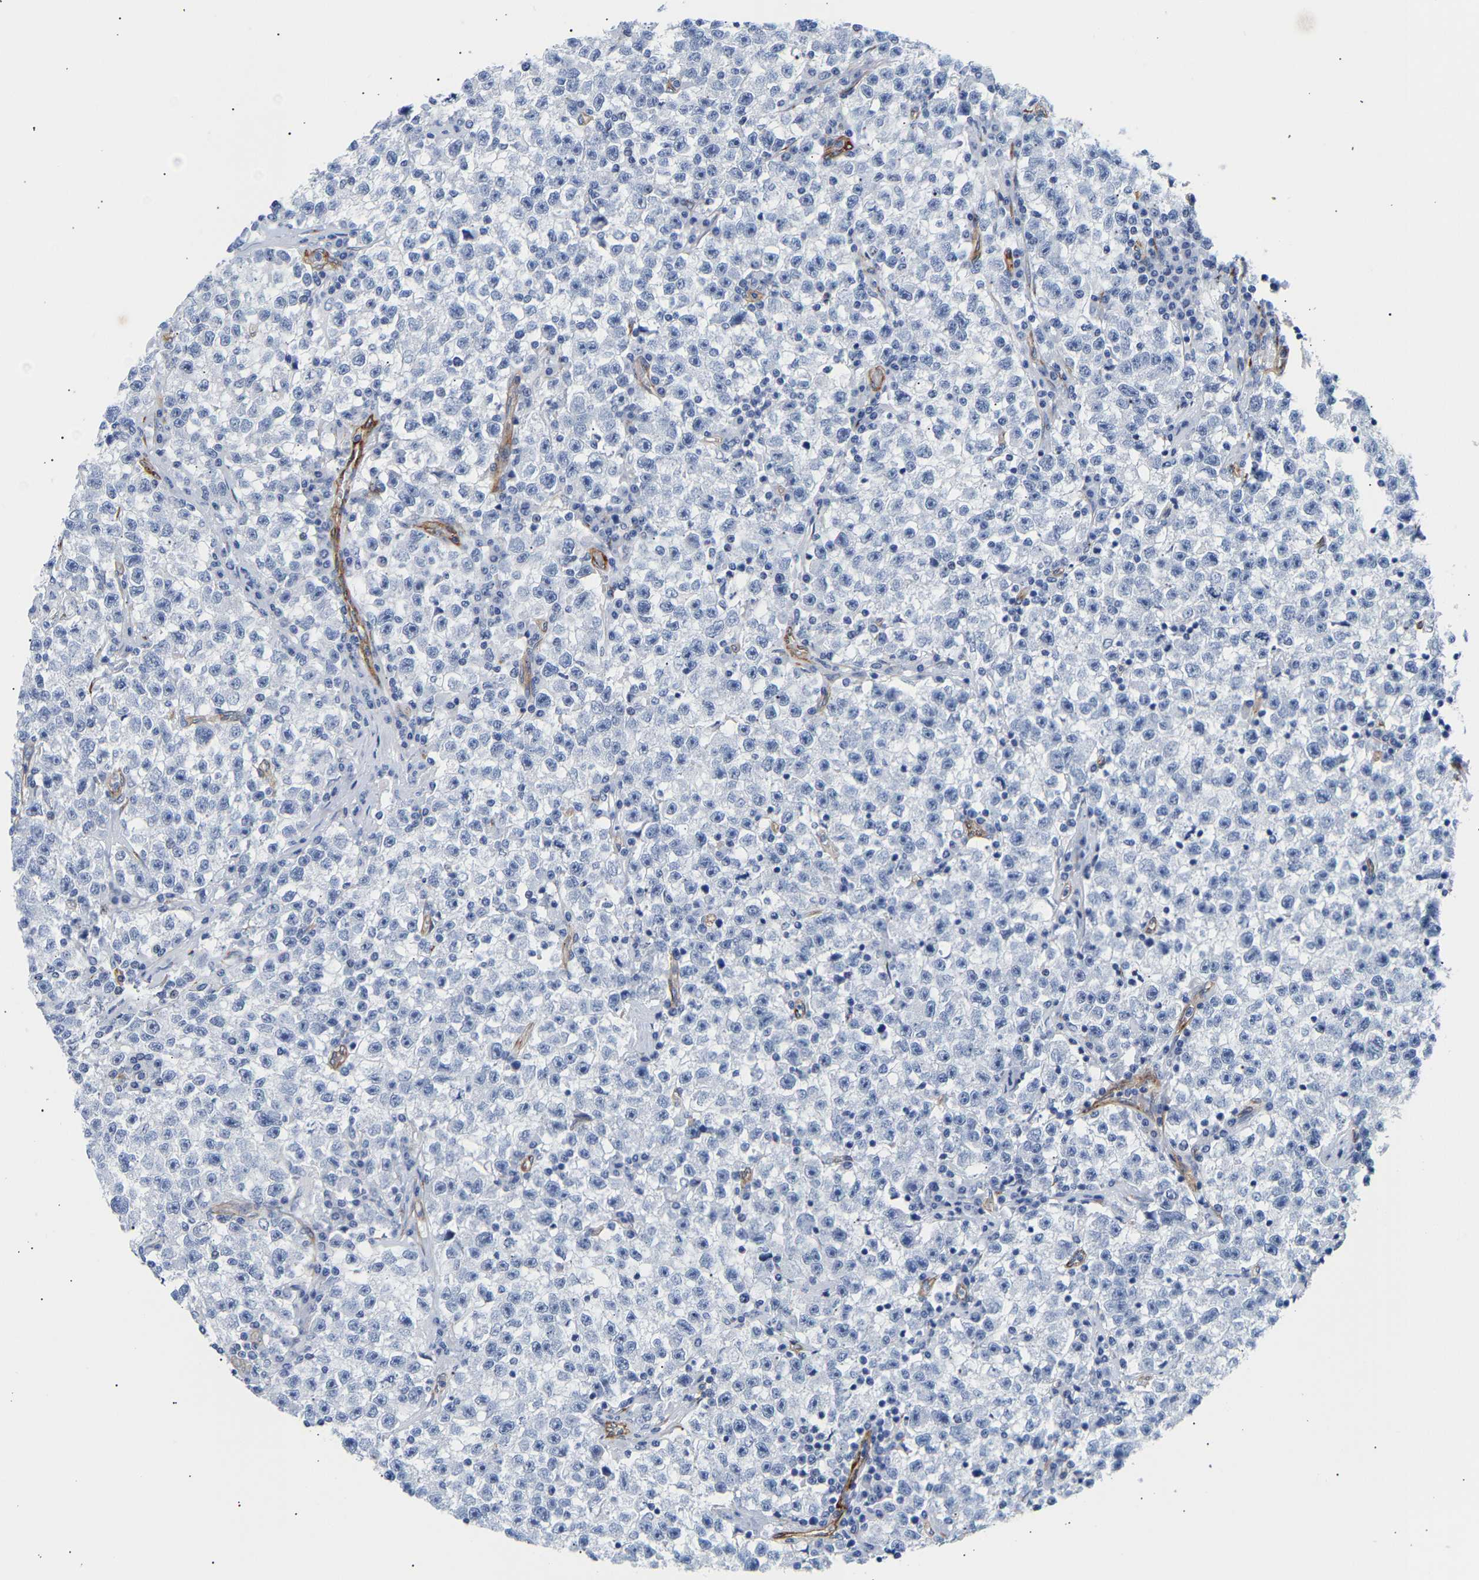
{"staining": {"intensity": "negative", "quantity": "none", "location": "none"}, "tissue": "testis cancer", "cell_type": "Tumor cells", "image_type": "cancer", "snomed": [{"axis": "morphology", "description": "Seminoma, NOS"}, {"axis": "topography", "description": "Testis"}], "caption": "An image of testis seminoma stained for a protein reveals no brown staining in tumor cells.", "gene": "IGFBP7", "patient": {"sex": "male", "age": 22}}